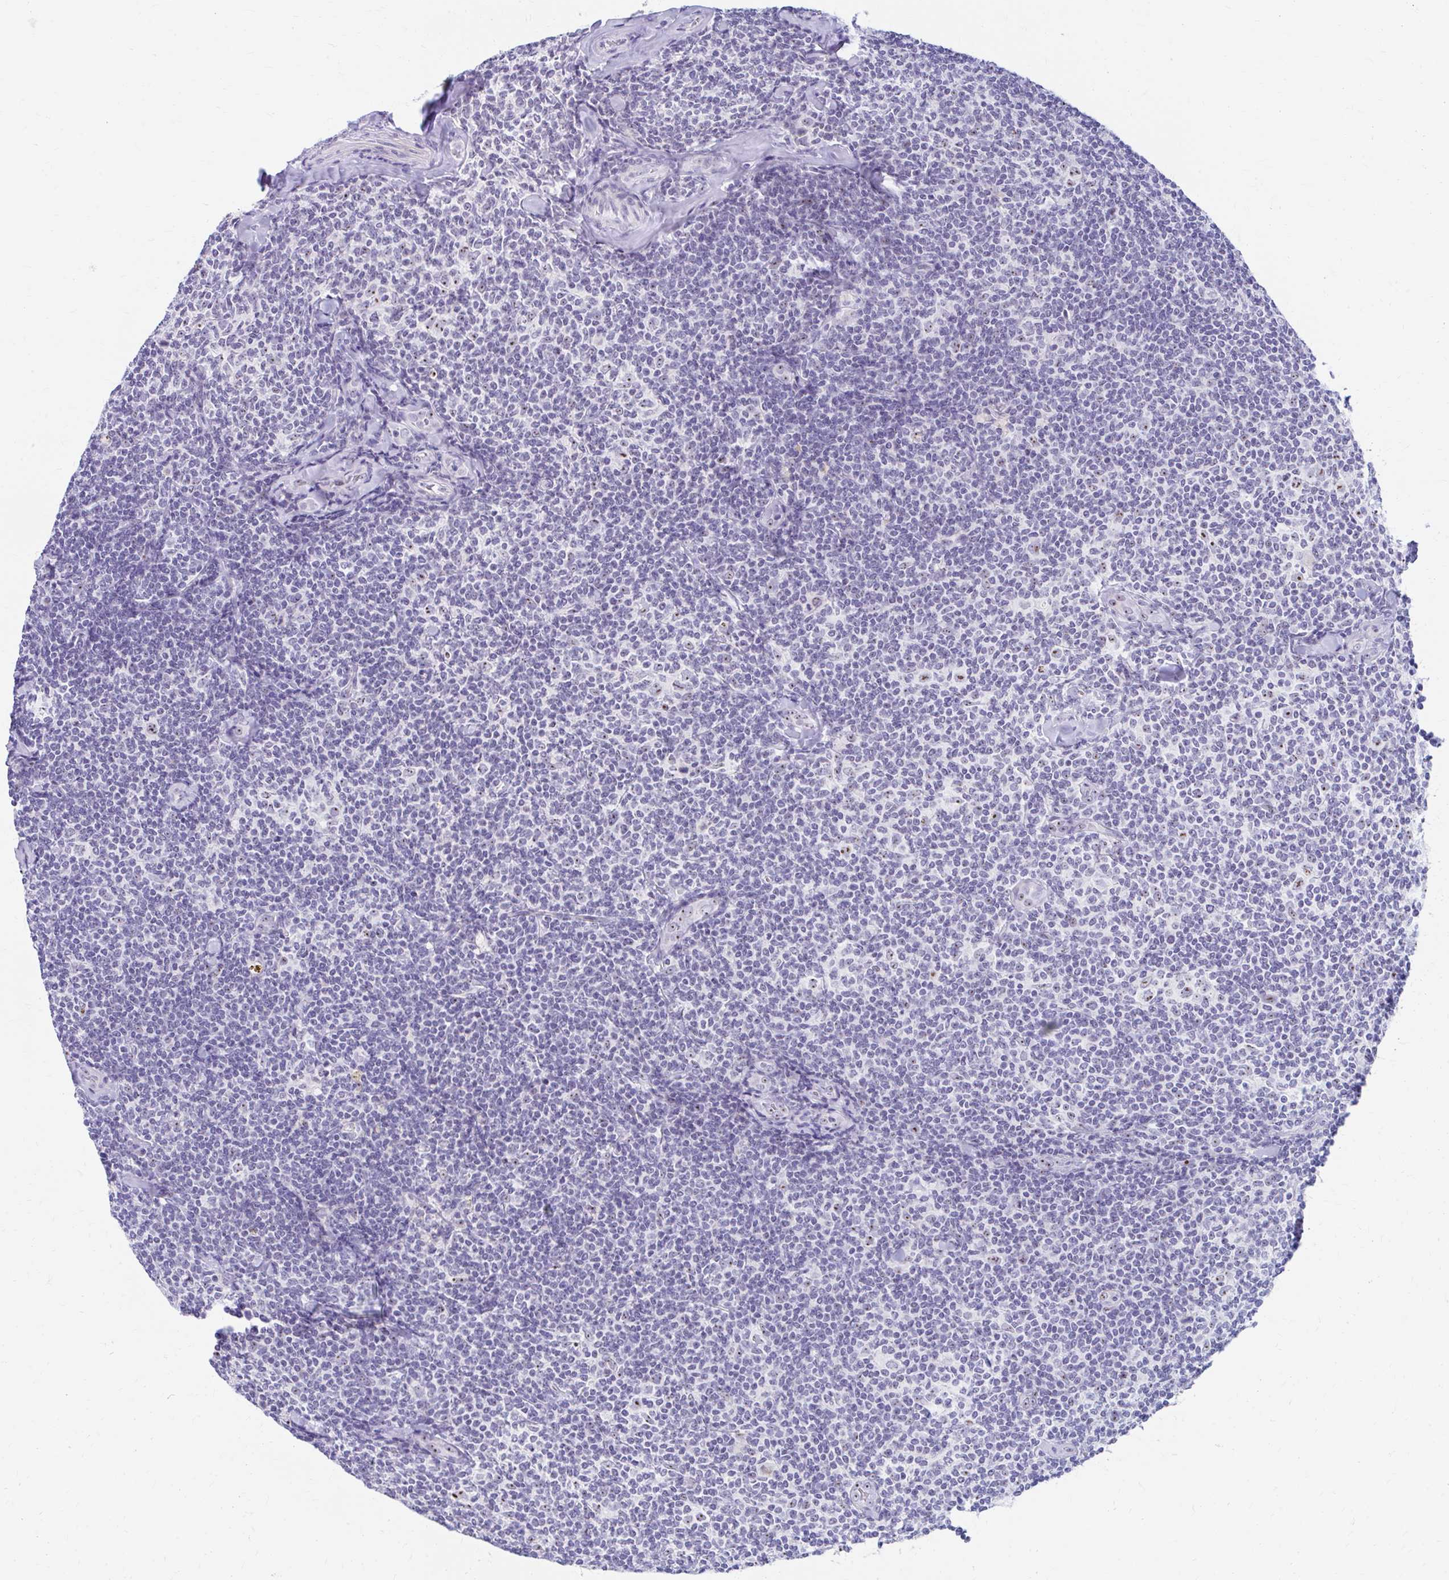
{"staining": {"intensity": "negative", "quantity": "none", "location": "none"}, "tissue": "lymphoma", "cell_type": "Tumor cells", "image_type": "cancer", "snomed": [{"axis": "morphology", "description": "Malignant lymphoma, non-Hodgkin's type, Low grade"}, {"axis": "topography", "description": "Lymph node"}], "caption": "Image shows no significant protein positivity in tumor cells of lymphoma.", "gene": "FTSJ3", "patient": {"sex": "female", "age": 56}}